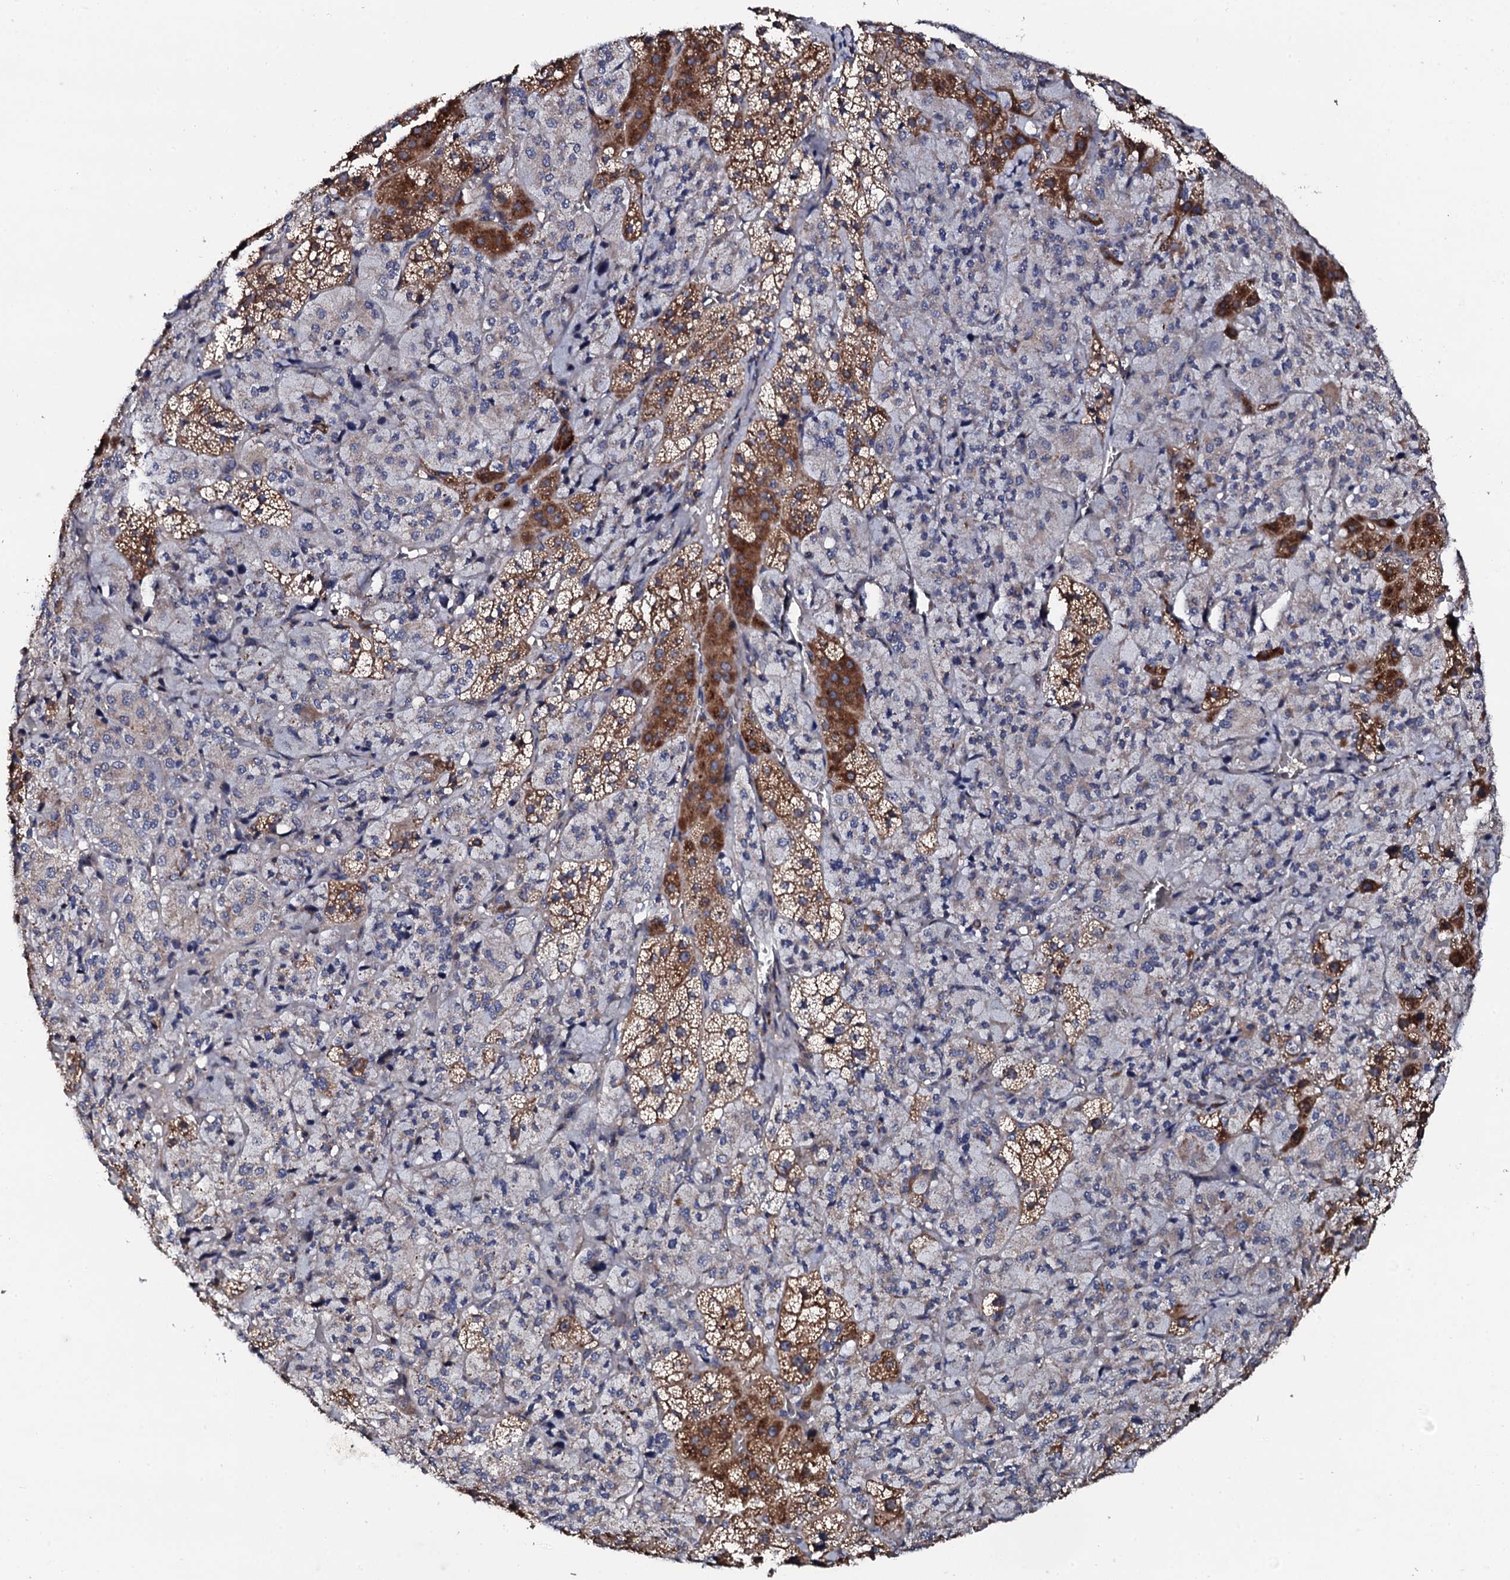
{"staining": {"intensity": "strong", "quantity": "<25%", "location": "cytoplasmic/membranous"}, "tissue": "adrenal gland", "cell_type": "Glandular cells", "image_type": "normal", "snomed": [{"axis": "morphology", "description": "Normal tissue, NOS"}, {"axis": "topography", "description": "Adrenal gland"}], "caption": "DAB (3,3'-diaminobenzidine) immunohistochemical staining of unremarkable adrenal gland demonstrates strong cytoplasmic/membranous protein expression in approximately <25% of glandular cells. (DAB (3,3'-diaminobenzidine) IHC with brightfield microscopy, high magnification).", "gene": "GTPBP4", "patient": {"sex": "female", "age": 44}}